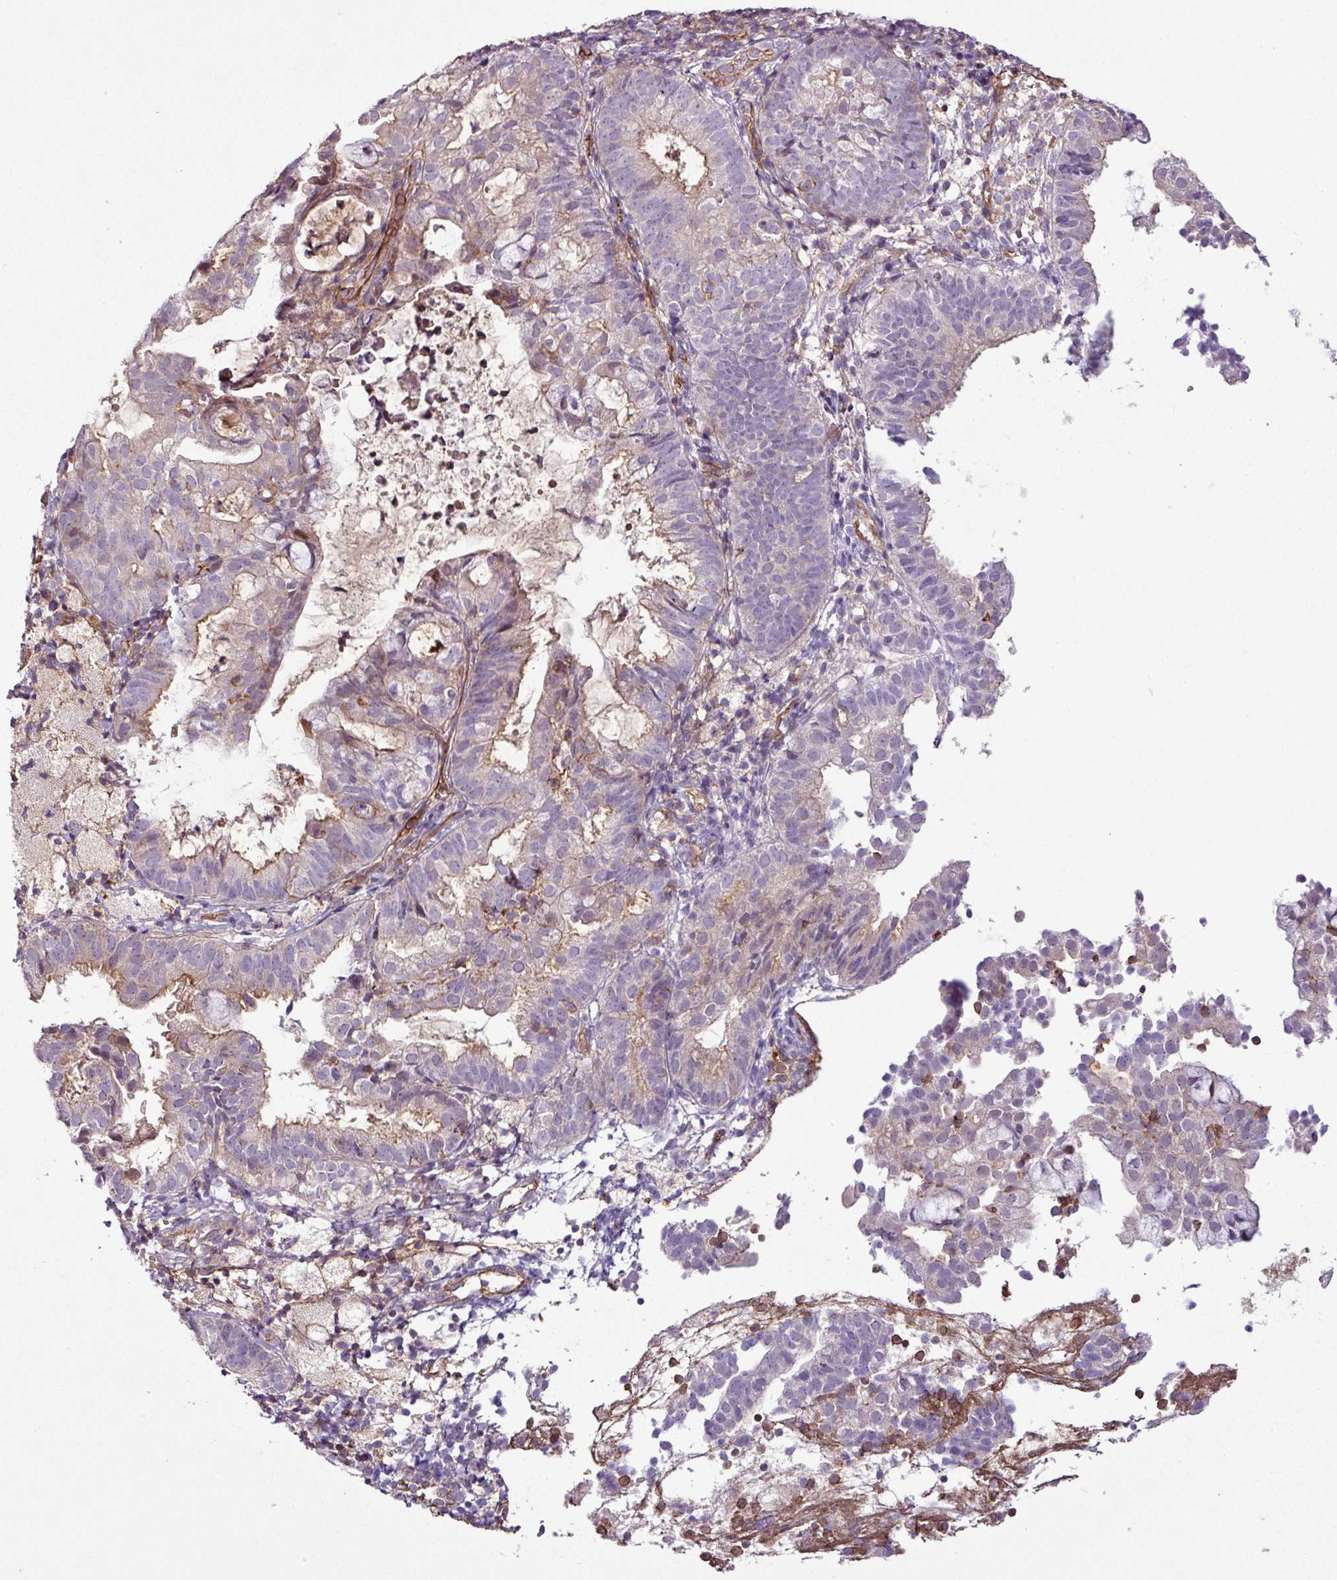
{"staining": {"intensity": "moderate", "quantity": "25%-75%", "location": "cytoplasmic/membranous"}, "tissue": "endometrial cancer", "cell_type": "Tumor cells", "image_type": "cancer", "snomed": [{"axis": "morphology", "description": "Adenocarcinoma, NOS"}, {"axis": "topography", "description": "Endometrium"}], "caption": "Endometrial cancer (adenocarcinoma) stained with a brown dye reveals moderate cytoplasmic/membranous positive positivity in about 25%-75% of tumor cells.", "gene": "ZNF106", "patient": {"sex": "female", "age": 80}}